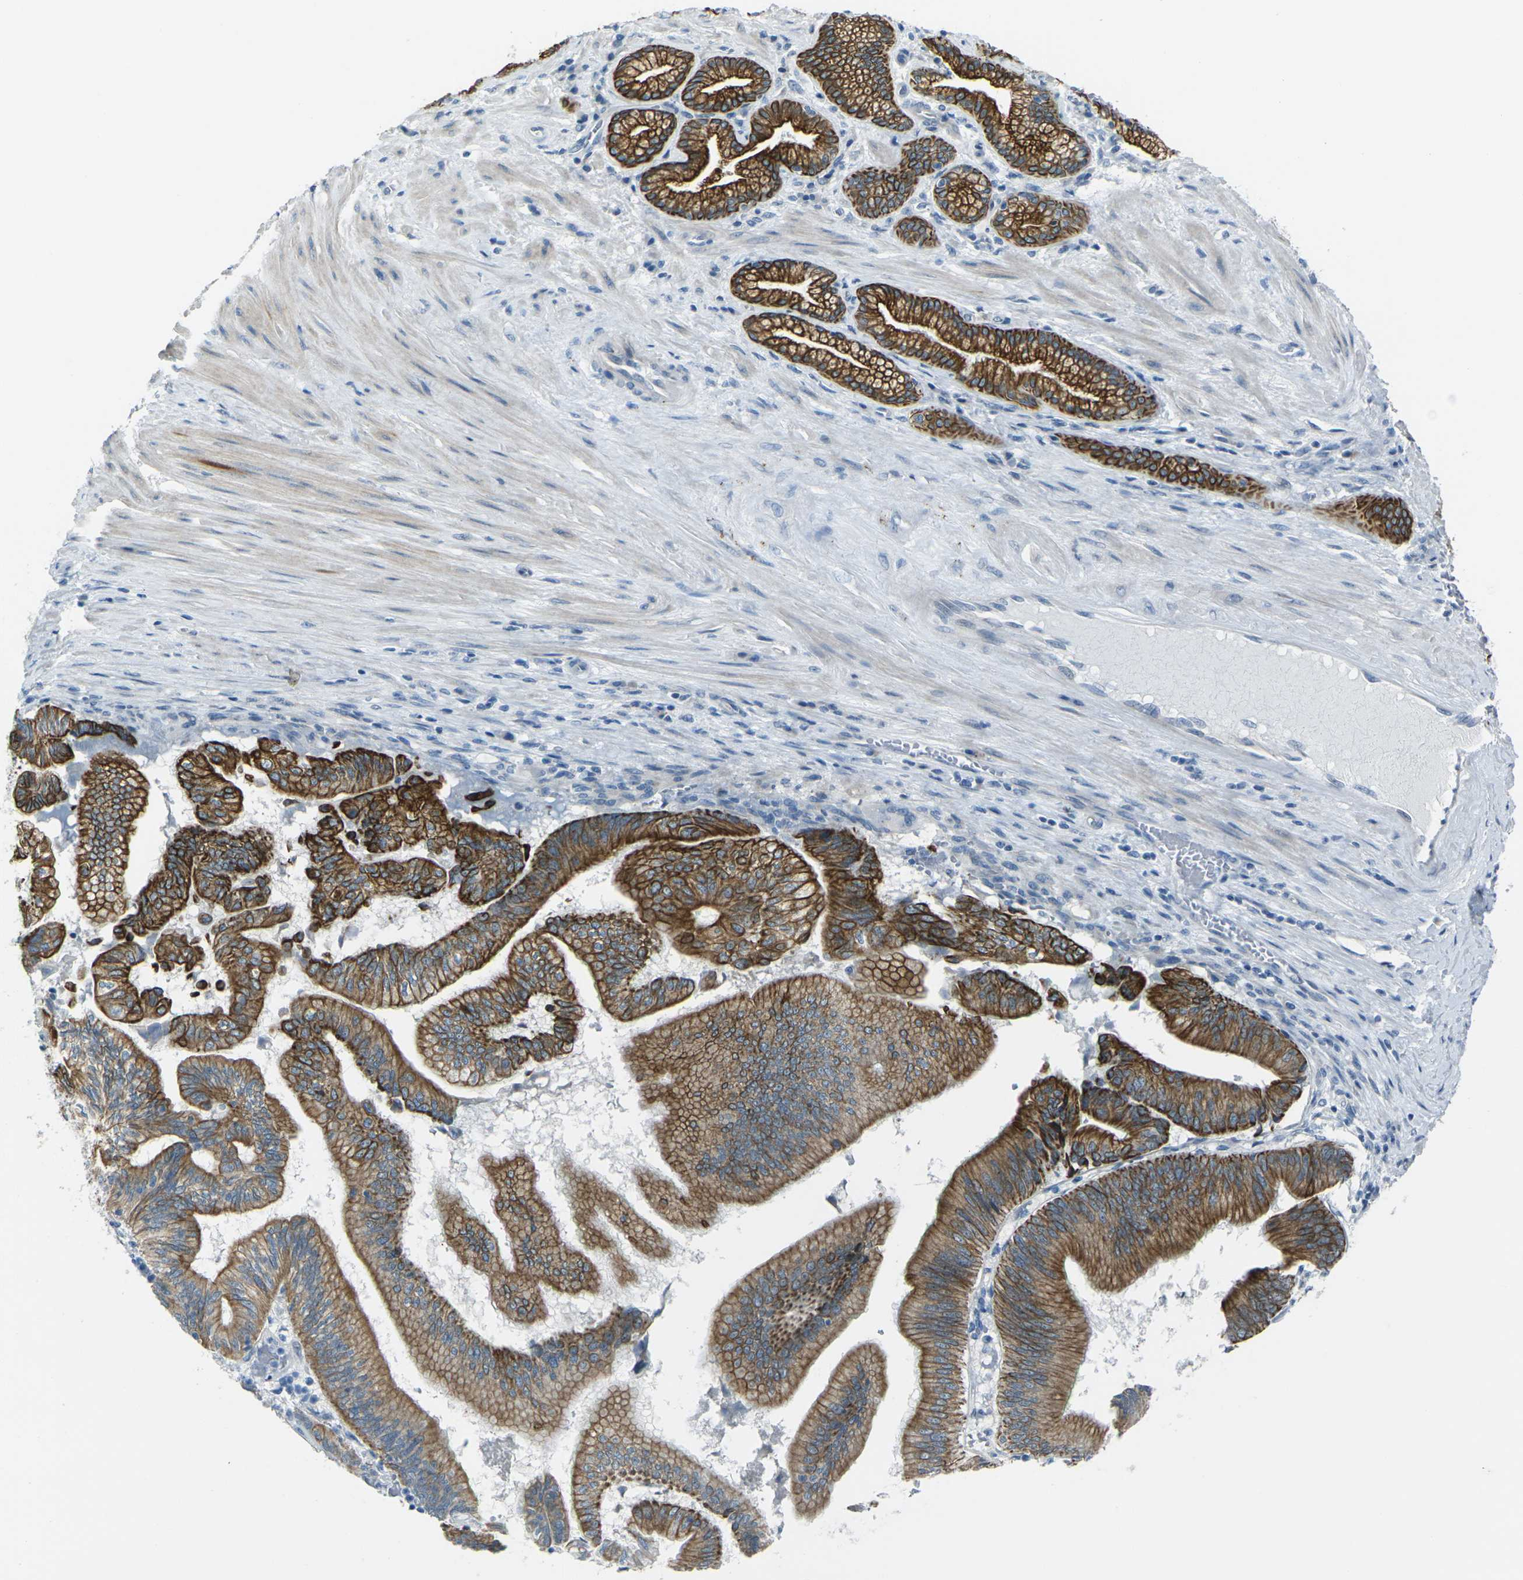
{"staining": {"intensity": "strong", "quantity": ">75%", "location": "cytoplasmic/membranous"}, "tissue": "pancreatic cancer", "cell_type": "Tumor cells", "image_type": "cancer", "snomed": [{"axis": "morphology", "description": "Adenocarcinoma, NOS"}, {"axis": "topography", "description": "Pancreas"}], "caption": "Tumor cells reveal strong cytoplasmic/membranous staining in approximately >75% of cells in pancreatic adenocarcinoma.", "gene": "ANKRD46", "patient": {"sex": "male", "age": 82}}